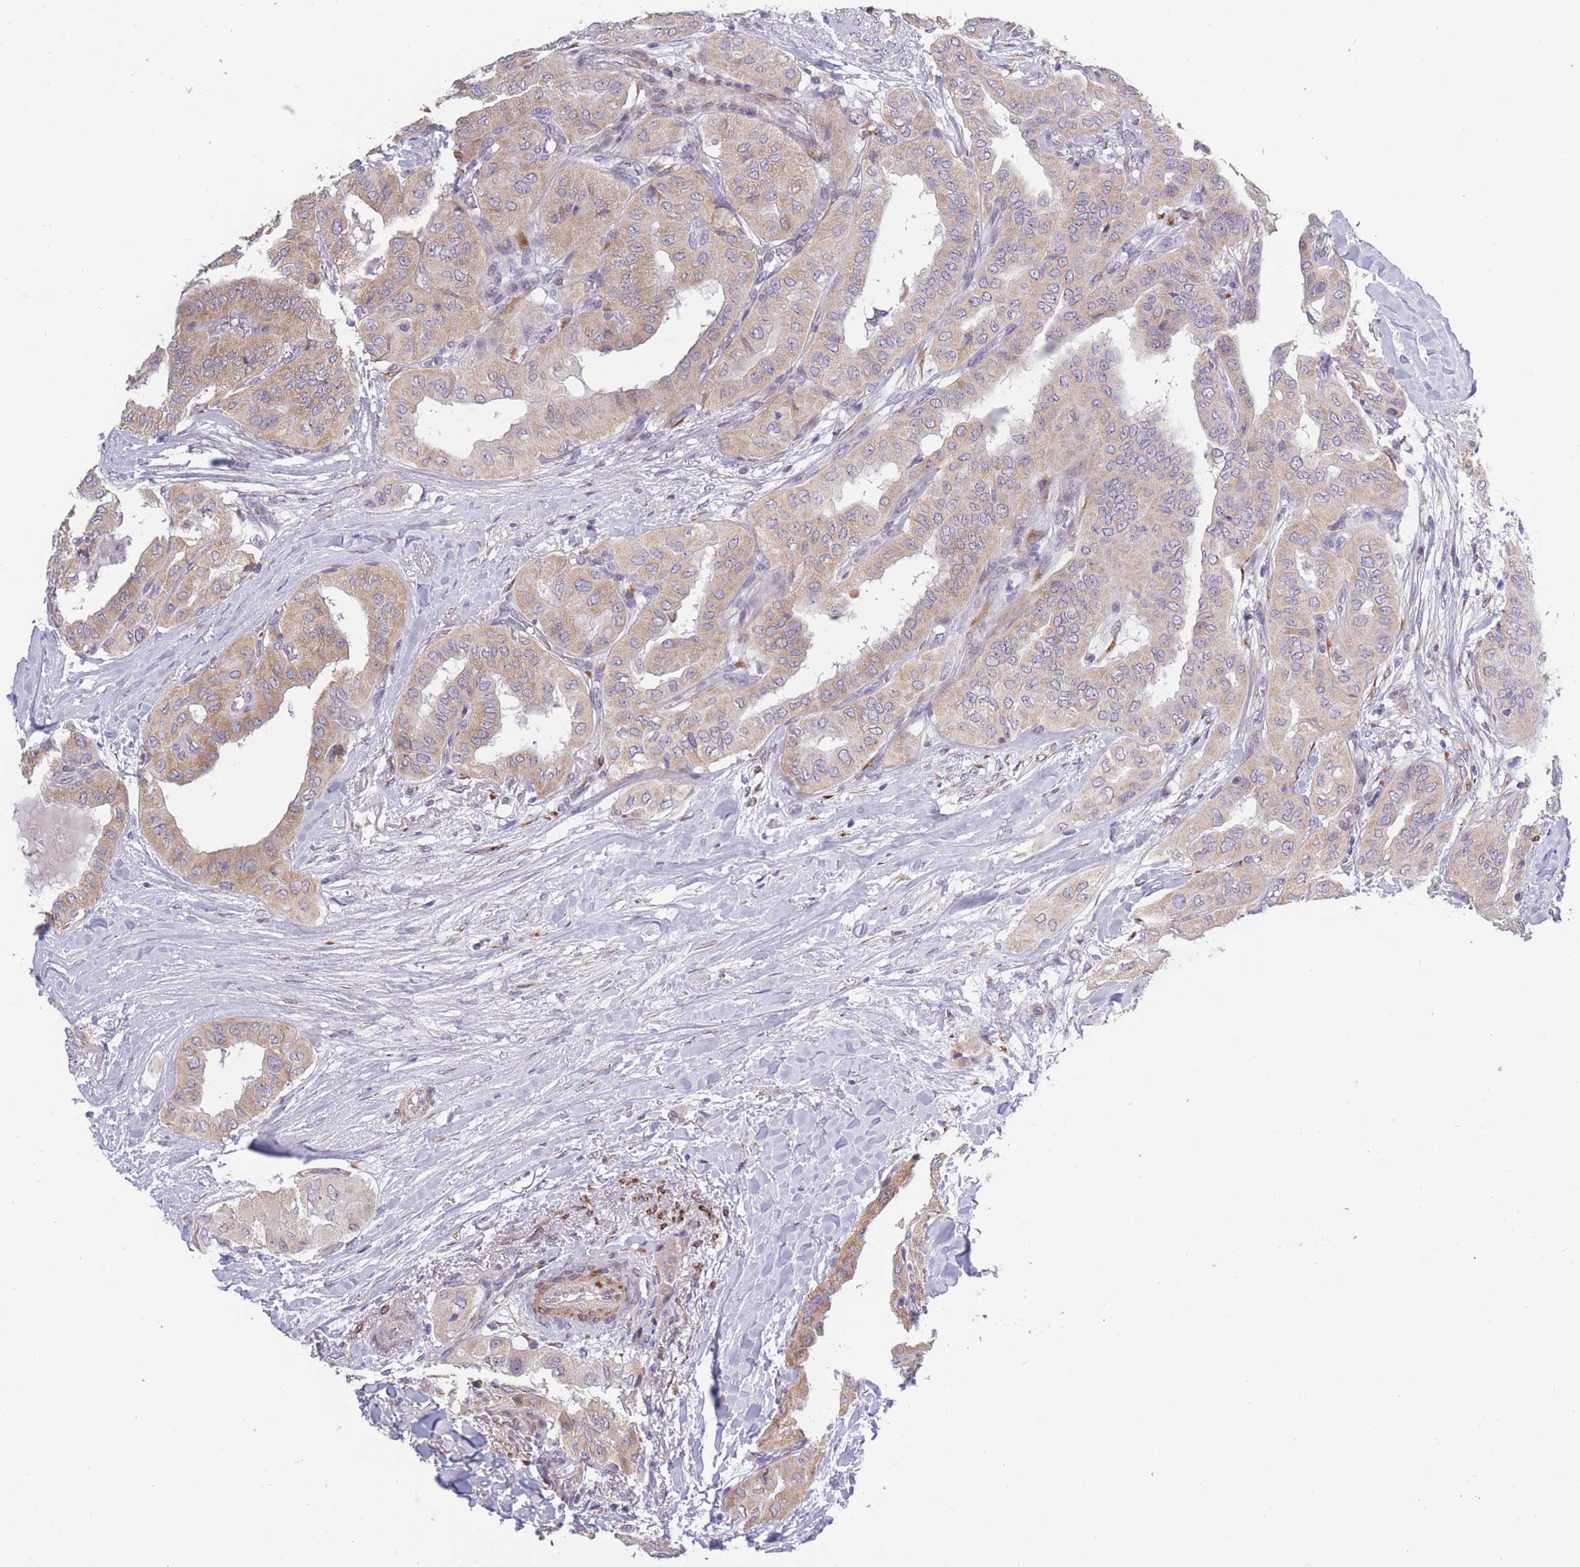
{"staining": {"intensity": "weak", "quantity": "25%-75%", "location": "cytoplasmic/membranous"}, "tissue": "thyroid cancer", "cell_type": "Tumor cells", "image_type": "cancer", "snomed": [{"axis": "morphology", "description": "Papillary adenocarcinoma, NOS"}, {"axis": "topography", "description": "Thyroid gland"}], "caption": "The photomicrograph exhibits a brown stain indicating the presence of a protein in the cytoplasmic/membranous of tumor cells in papillary adenocarcinoma (thyroid).", "gene": "CCNQ", "patient": {"sex": "female", "age": 59}}